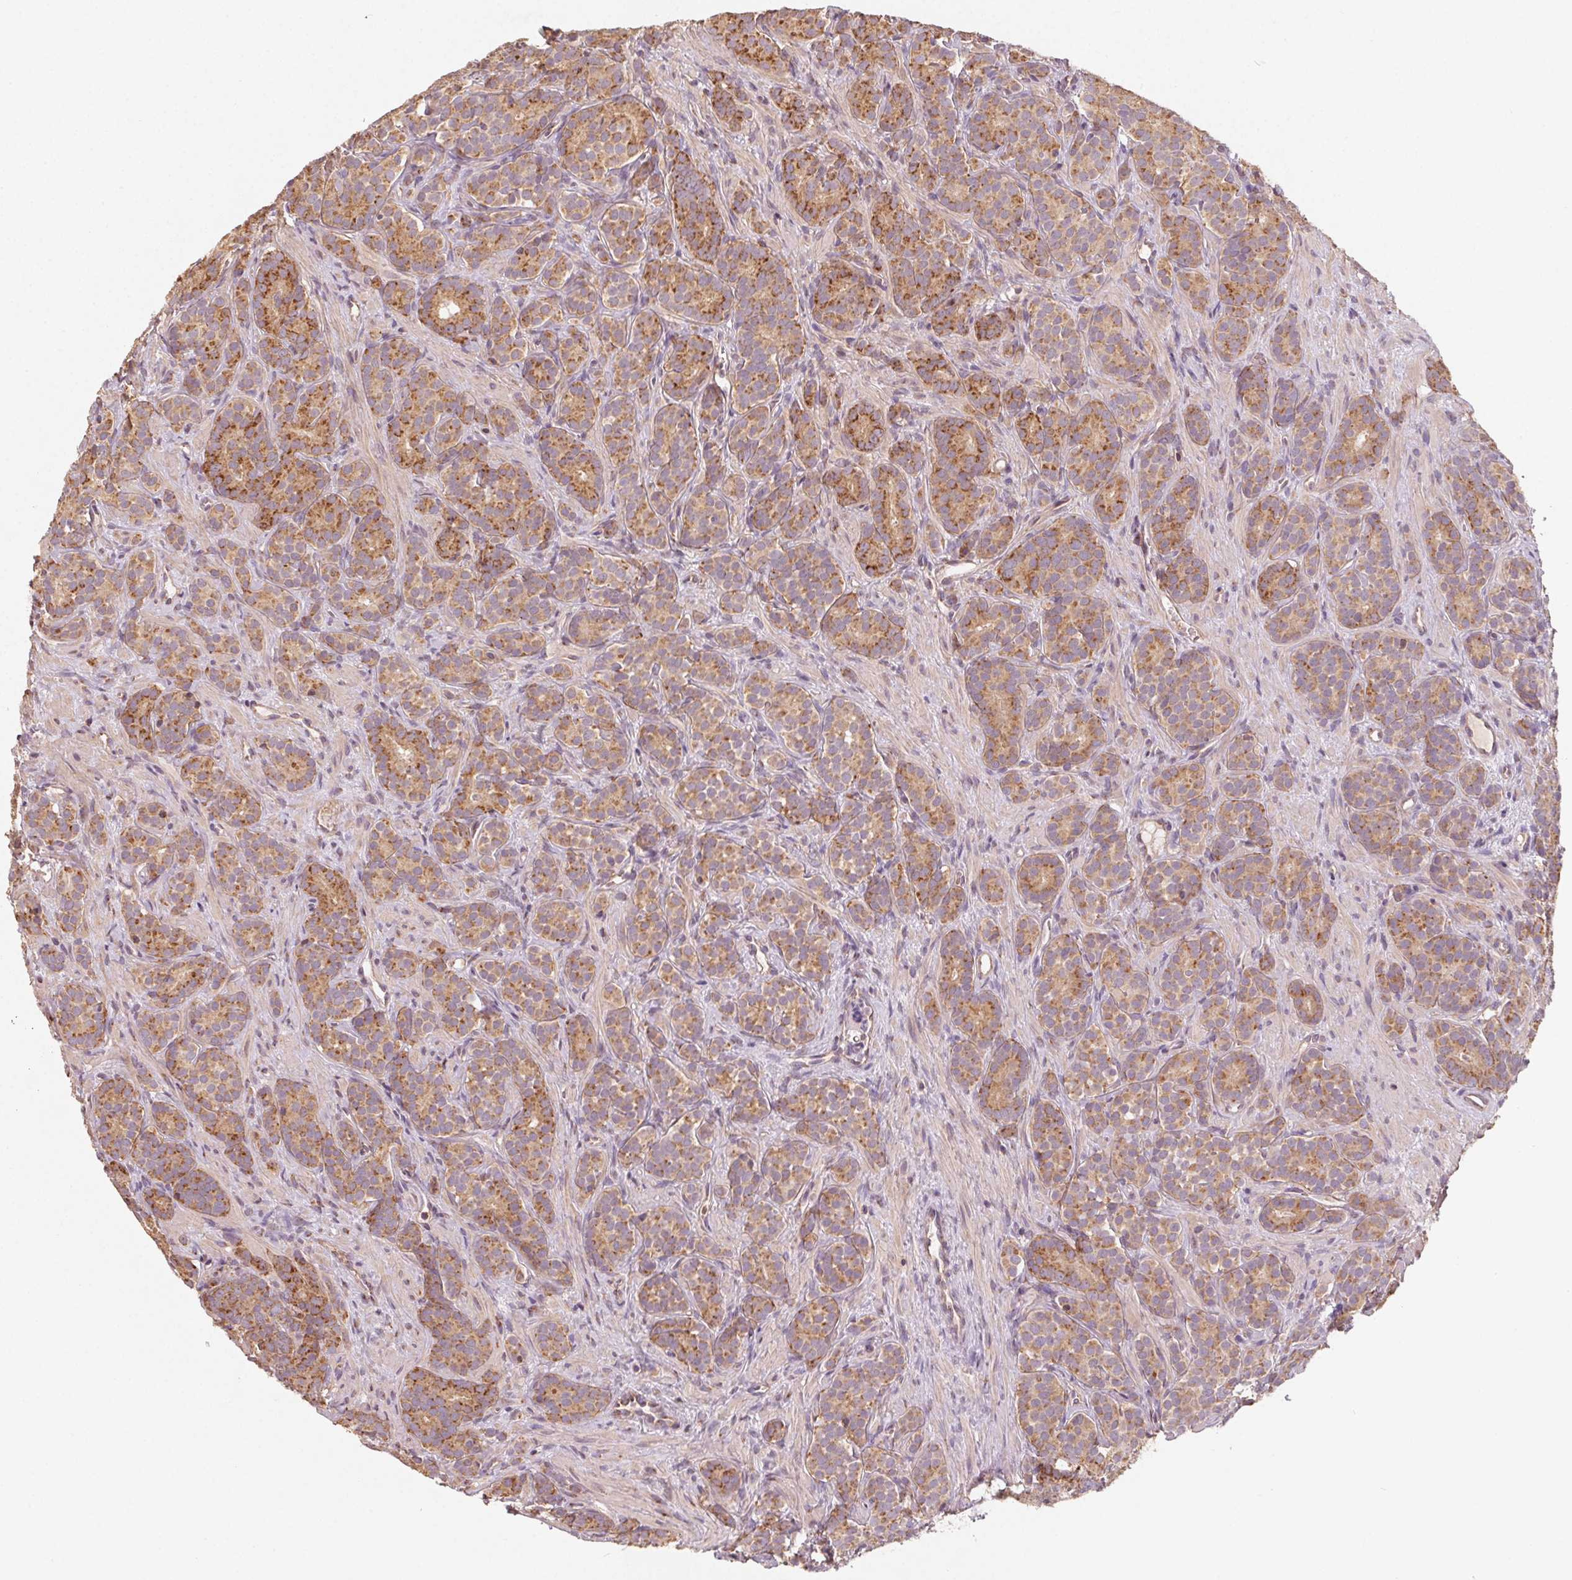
{"staining": {"intensity": "moderate", "quantity": ">75%", "location": "cytoplasmic/membranous"}, "tissue": "prostate cancer", "cell_type": "Tumor cells", "image_type": "cancer", "snomed": [{"axis": "morphology", "description": "Adenocarcinoma, High grade"}, {"axis": "topography", "description": "Prostate"}], "caption": "Moderate cytoplasmic/membranous expression for a protein is present in about >75% of tumor cells of prostate cancer (adenocarcinoma (high-grade)) using immunohistochemistry.", "gene": "AP1S1", "patient": {"sex": "male", "age": 84}}